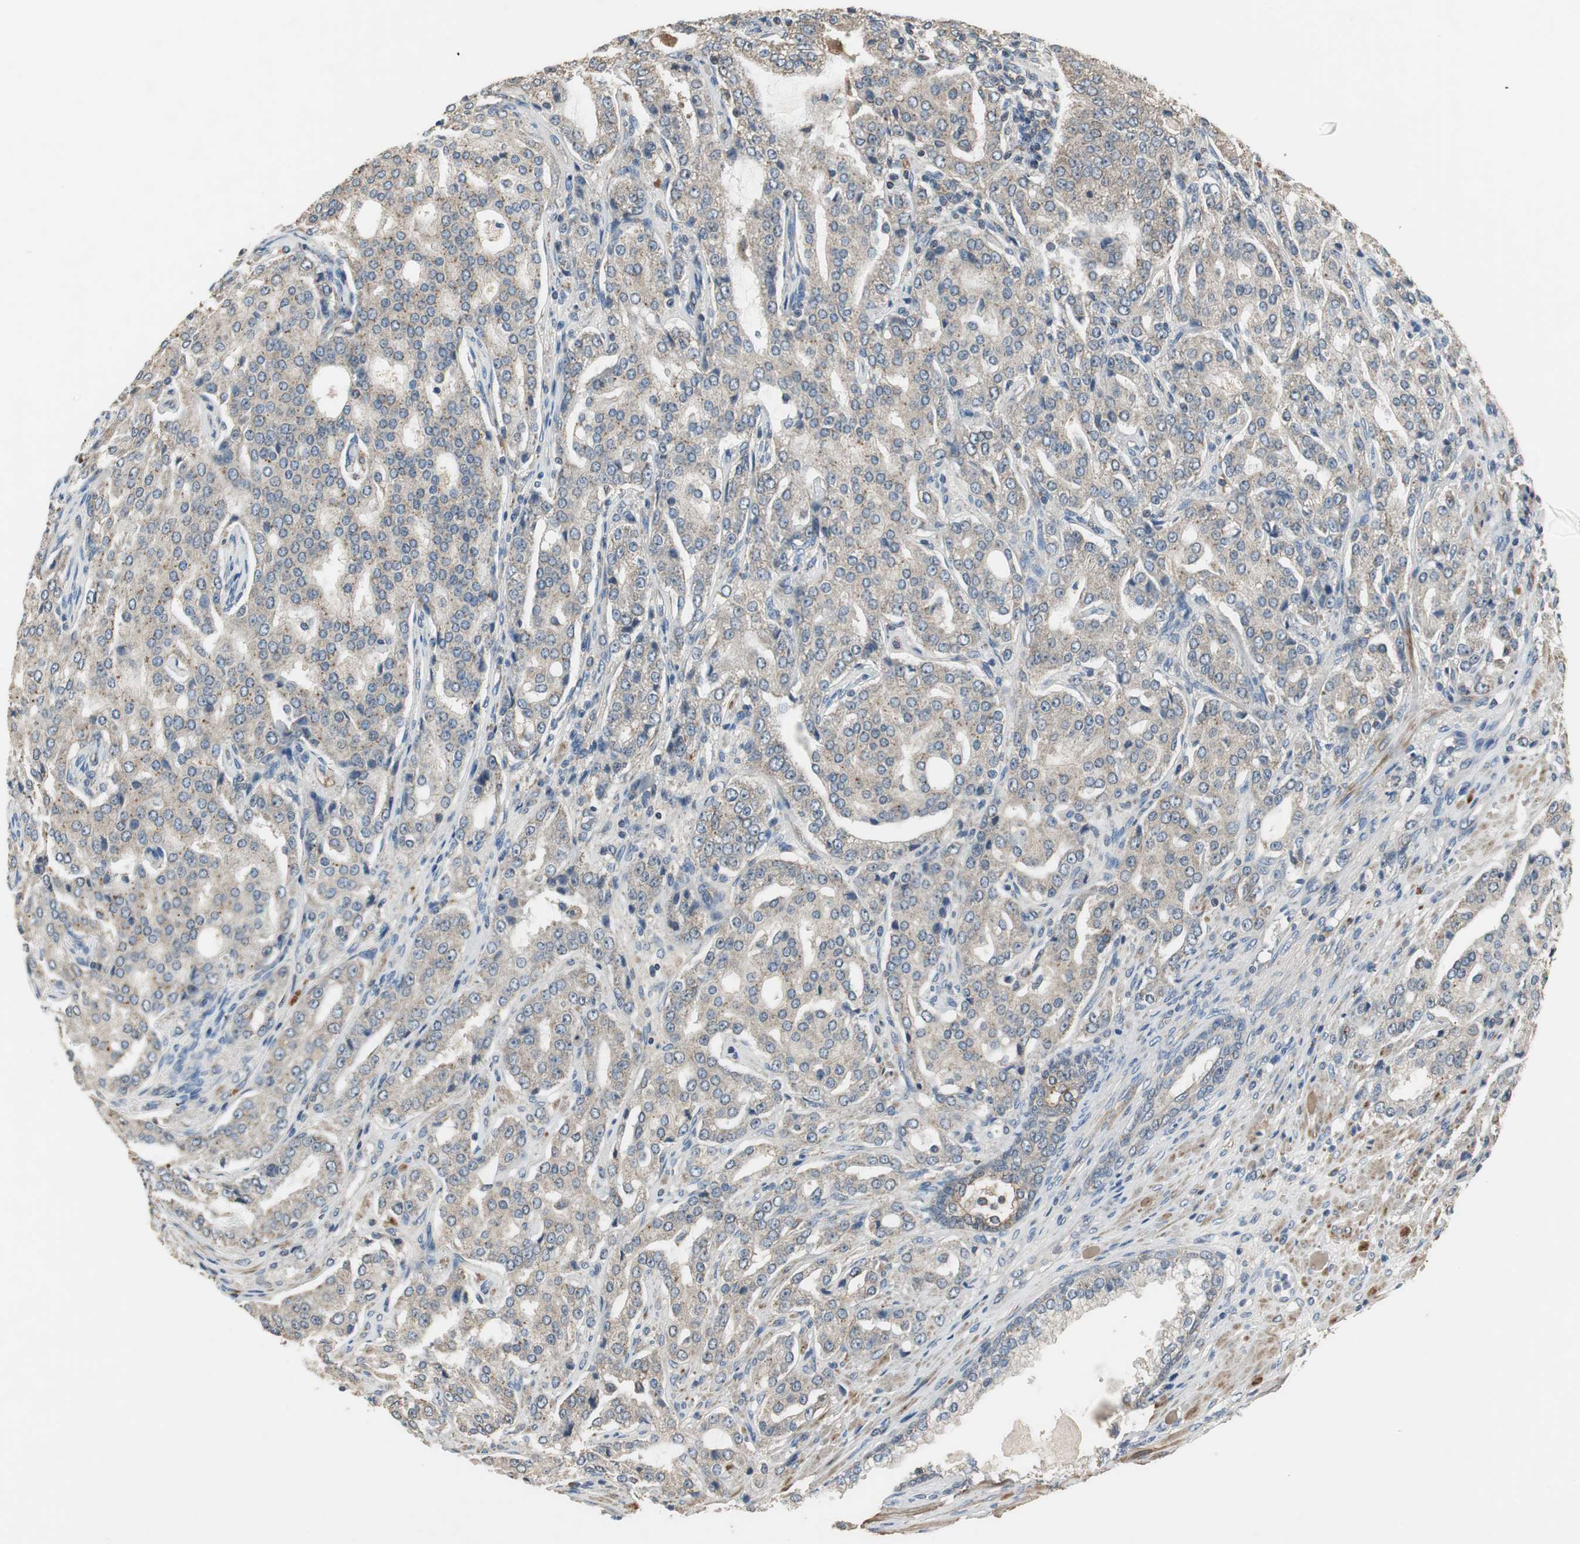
{"staining": {"intensity": "weak", "quantity": ">75%", "location": "cytoplasmic/membranous"}, "tissue": "prostate cancer", "cell_type": "Tumor cells", "image_type": "cancer", "snomed": [{"axis": "morphology", "description": "Adenocarcinoma, High grade"}, {"axis": "topography", "description": "Prostate"}], "caption": "A brown stain labels weak cytoplasmic/membranous staining of a protein in prostate cancer tumor cells.", "gene": "MSTO1", "patient": {"sex": "male", "age": 72}}